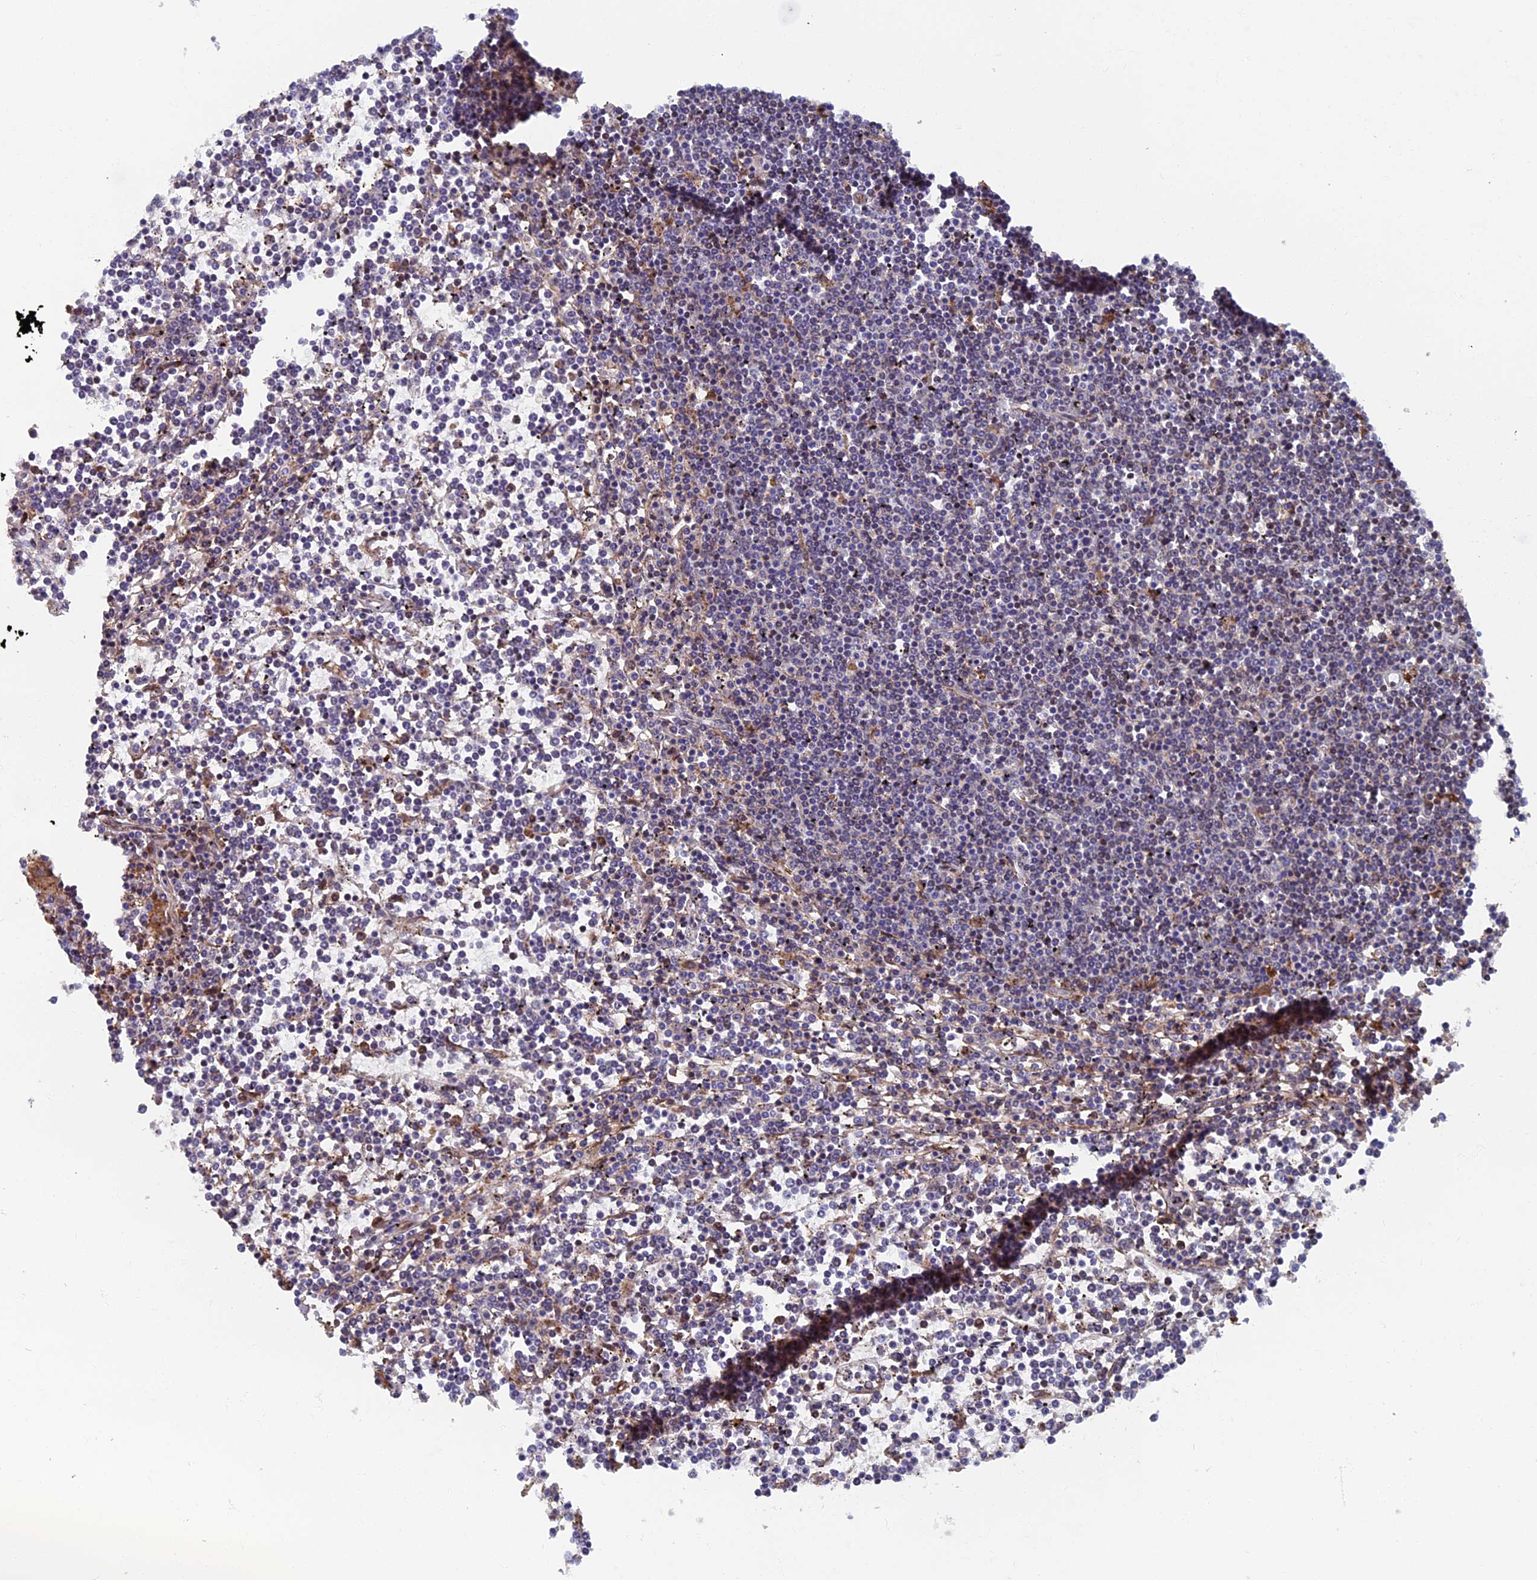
{"staining": {"intensity": "negative", "quantity": "none", "location": "none"}, "tissue": "lymphoma", "cell_type": "Tumor cells", "image_type": "cancer", "snomed": [{"axis": "morphology", "description": "Malignant lymphoma, non-Hodgkin's type, Low grade"}, {"axis": "topography", "description": "Spleen"}], "caption": "Micrograph shows no significant protein positivity in tumor cells of lymphoma.", "gene": "CTDP1", "patient": {"sex": "female", "age": 19}}